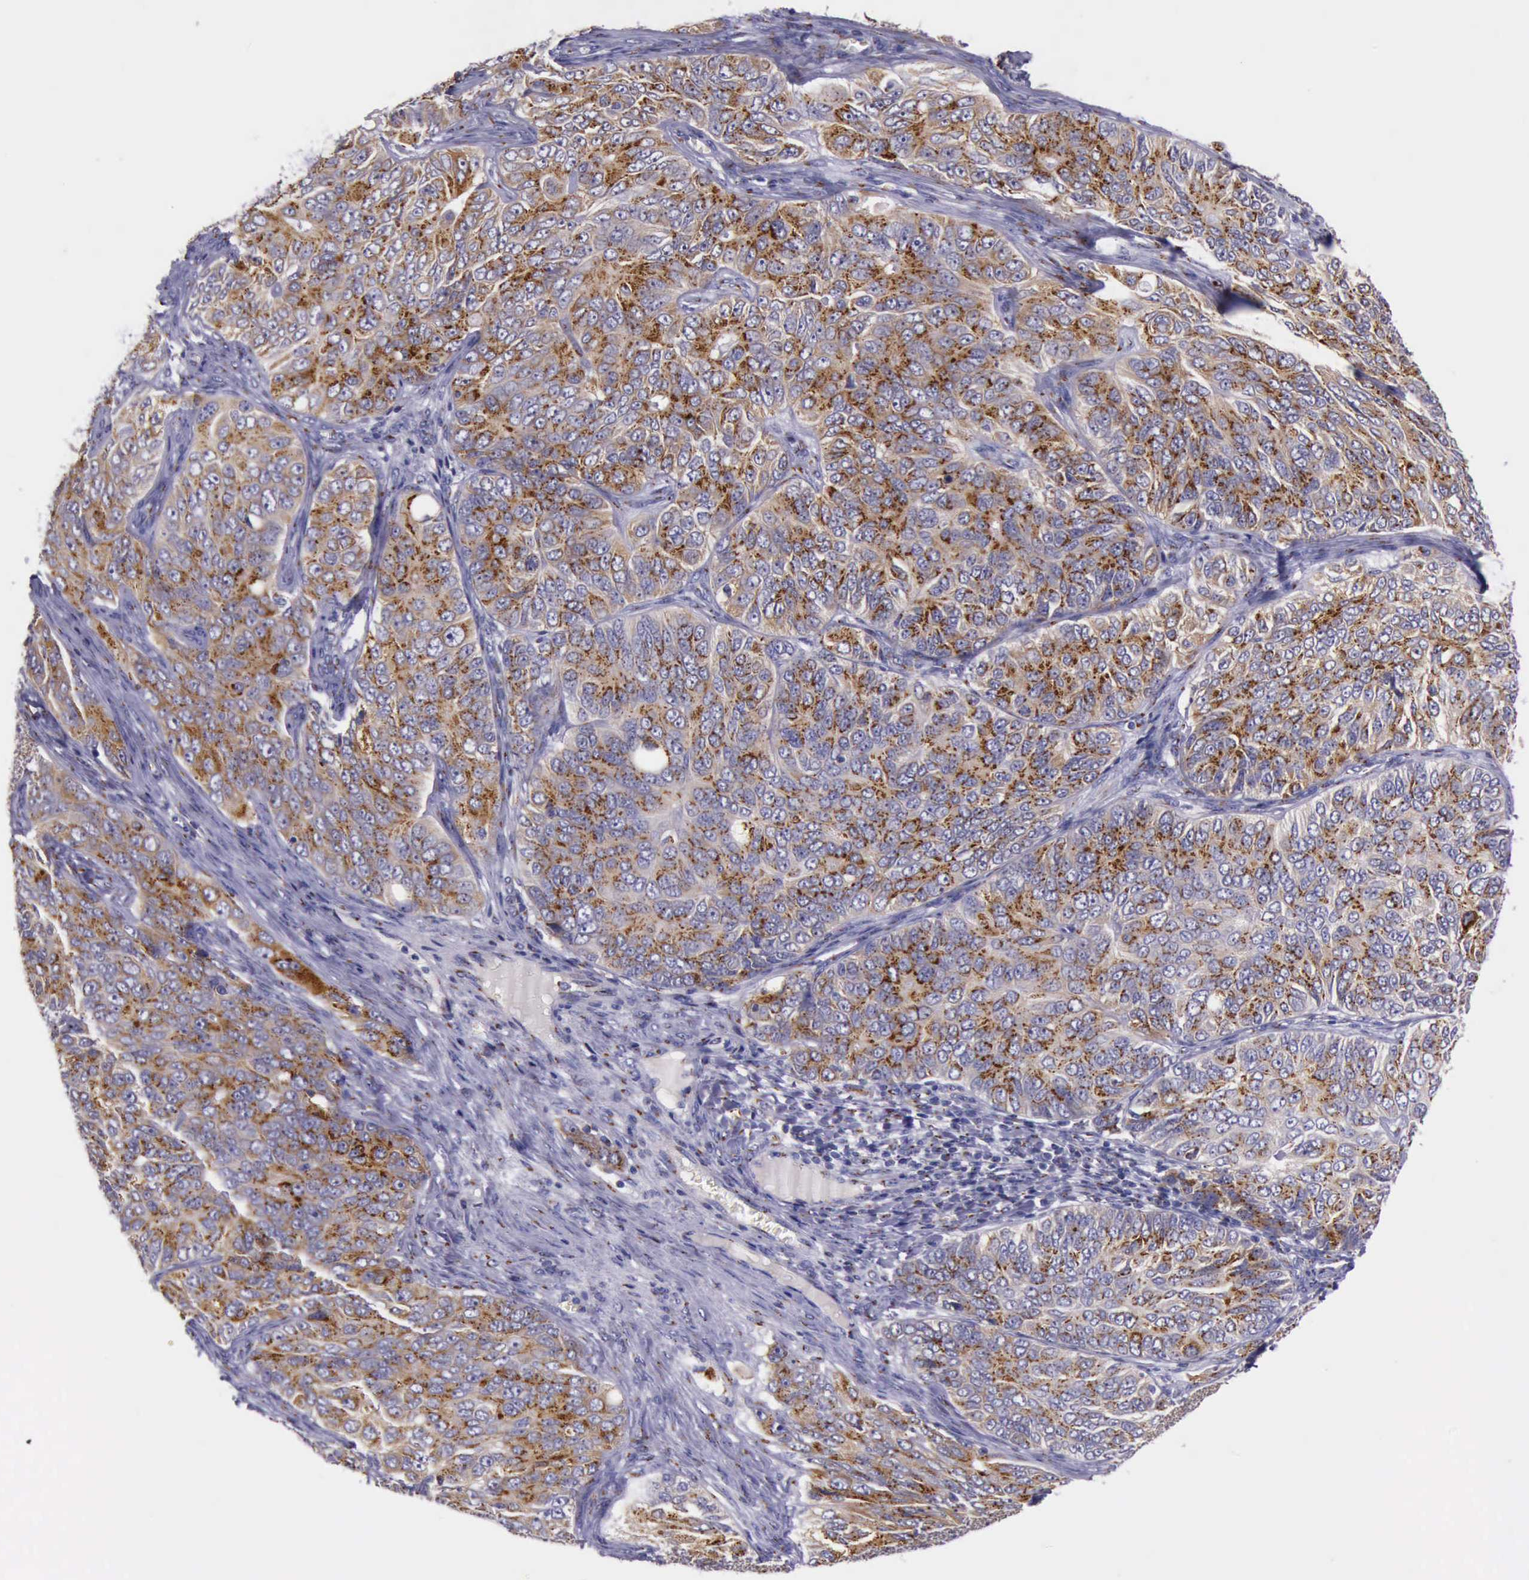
{"staining": {"intensity": "strong", "quantity": ">75%", "location": "cytoplasmic/membranous"}, "tissue": "ovarian cancer", "cell_type": "Tumor cells", "image_type": "cancer", "snomed": [{"axis": "morphology", "description": "Carcinoma, endometroid"}, {"axis": "topography", "description": "Ovary"}], "caption": "Immunohistochemistry (IHC) photomicrograph of neoplastic tissue: endometroid carcinoma (ovarian) stained using immunohistochemistry (IHC) displays high levels of strong protein expression localized specifically in the cytoplasmic/membranous of tumor cells, appearing as a cytoplasmic/membranous brown color.", "gene": "GOLGA5", "patient": {"sex": "female", "age": 51}}